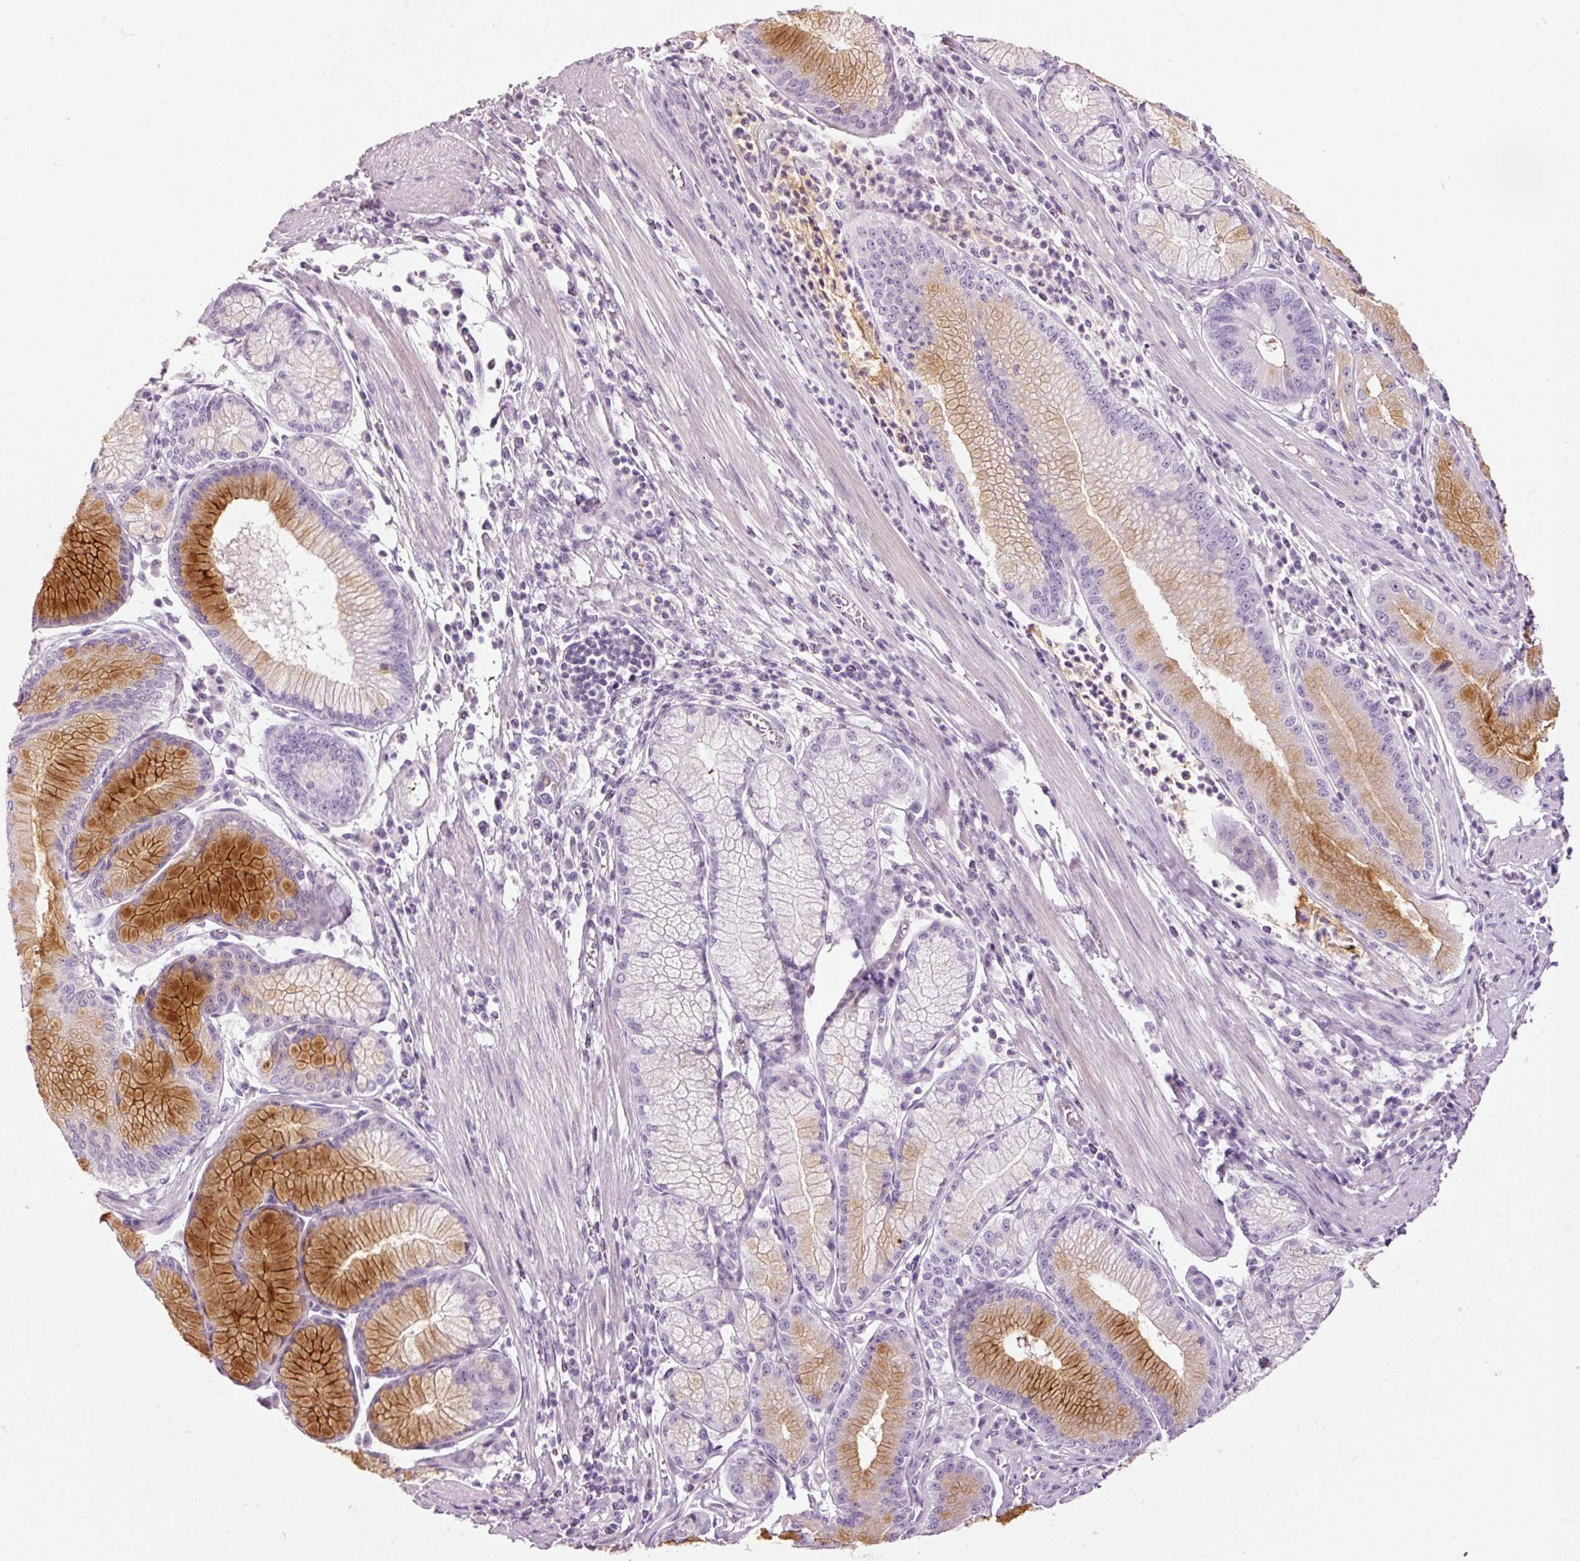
{"staining": {"intensity": "strong", "quantity": "25%-75%", "location": "cytoplasmic/membranous"}, "tissue": "stomach cancer", "cell_type": "Tumor cells", "image_type": "cancer", "snomed": [{"axis": "morphology", "description": "Adenocarcinoma, NOS"}, {"axis": "topography", "description": "Stomach"}], "caption": "Immunohistochemistry image of neoplastic tissue: human stomach cancer (adenocarcinoma) stained using immunohistochemistry demonstrates high levels of strong protein expression localized specifically in the cytoplasmic/membranous of tumor cells, appearing as a cytoplasmic/membranous brown color.", "gene": "MUC5AC", "patient": {"sex": "male", "age": 59}}